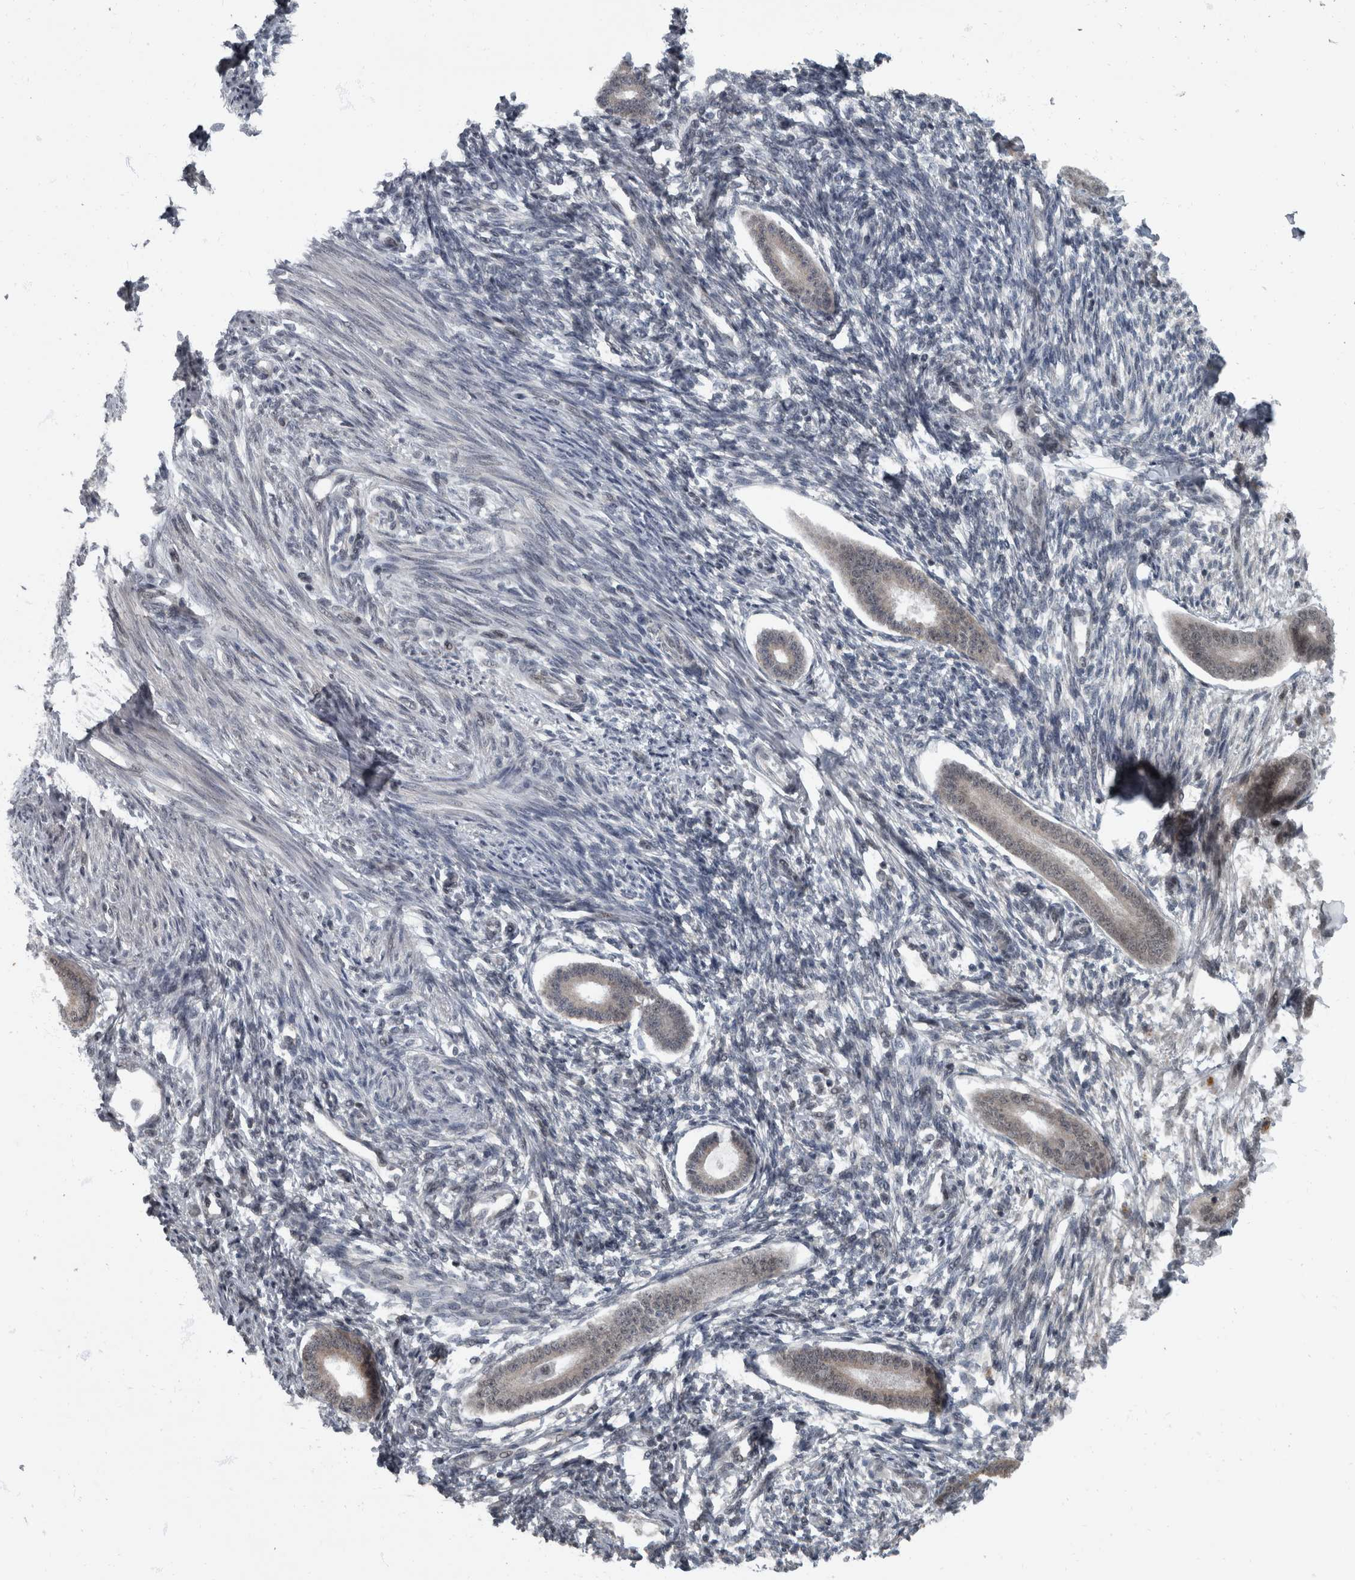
{"staining": {"intensity": "negative", "quantity": "none", "location": "none"}, "tissue": "endometrium", "cell_type": "Cells in endometrial stroma", "image_type": "normal", "snomed": [{"axis": "morphology", "description": "Normal tissue, NOS"}, {"axis": "topography", "description": "Endometrium"}], "caption": "There is no significant positivity in cells in endometrial stroma of endometrium. (DAB immunohistochemistry, high magnification).", "gene": "WDR33", "patient": {"sex": "female", "age": 56}}